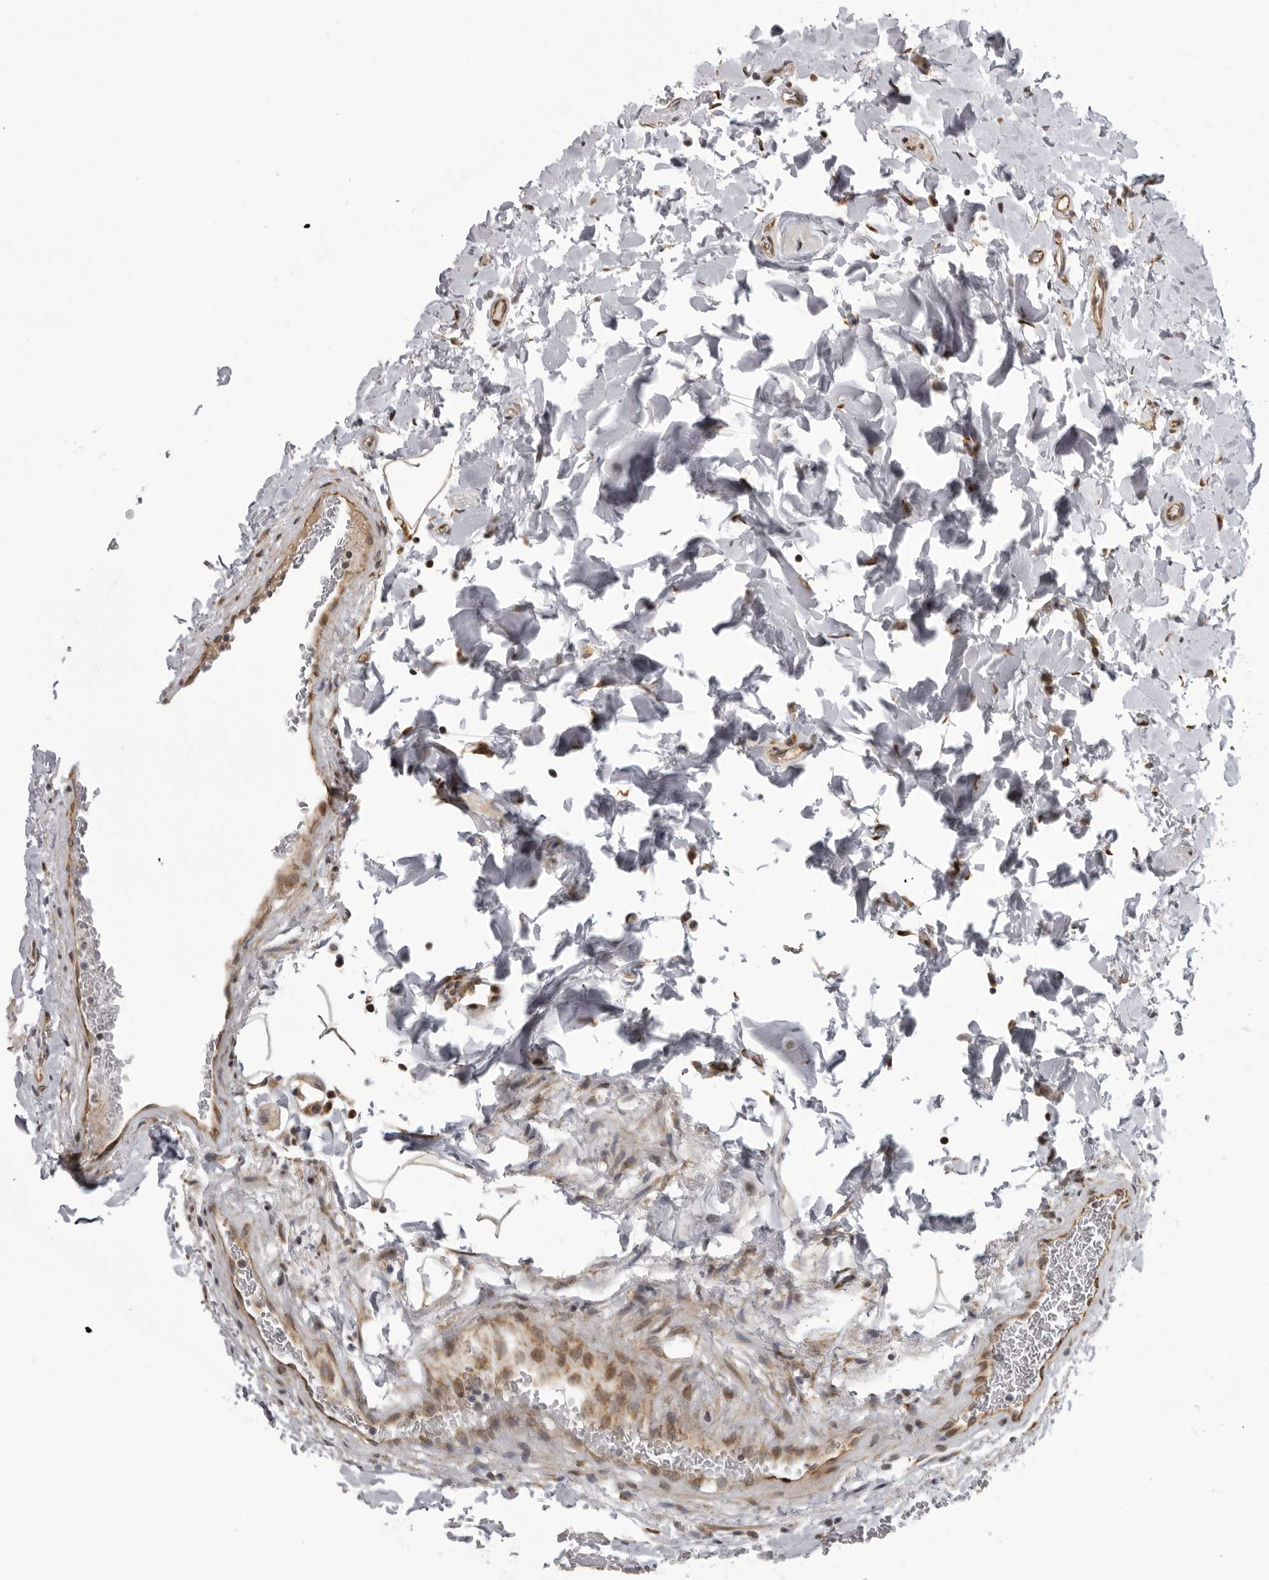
{"staining": {"intensity": "moderate", "quantity": ">75%", "location": "cytoplasmic/membranous"}, "tissue": "colon", "cell_type": "Endothelial cells", "image_type": "normal", "snomed": [{"axis": "morphology", "description": "Normal tissue, NOS"}, {"axis": "topography", "description": "Colon"}], "caption": "A histopathology image of colon stained for a protein exhibits moderate cytoplasmic/membranous brown staining in endothelial cells.", "gene": "DNAH14", "patient": {"sex": "female", "age": 80}}